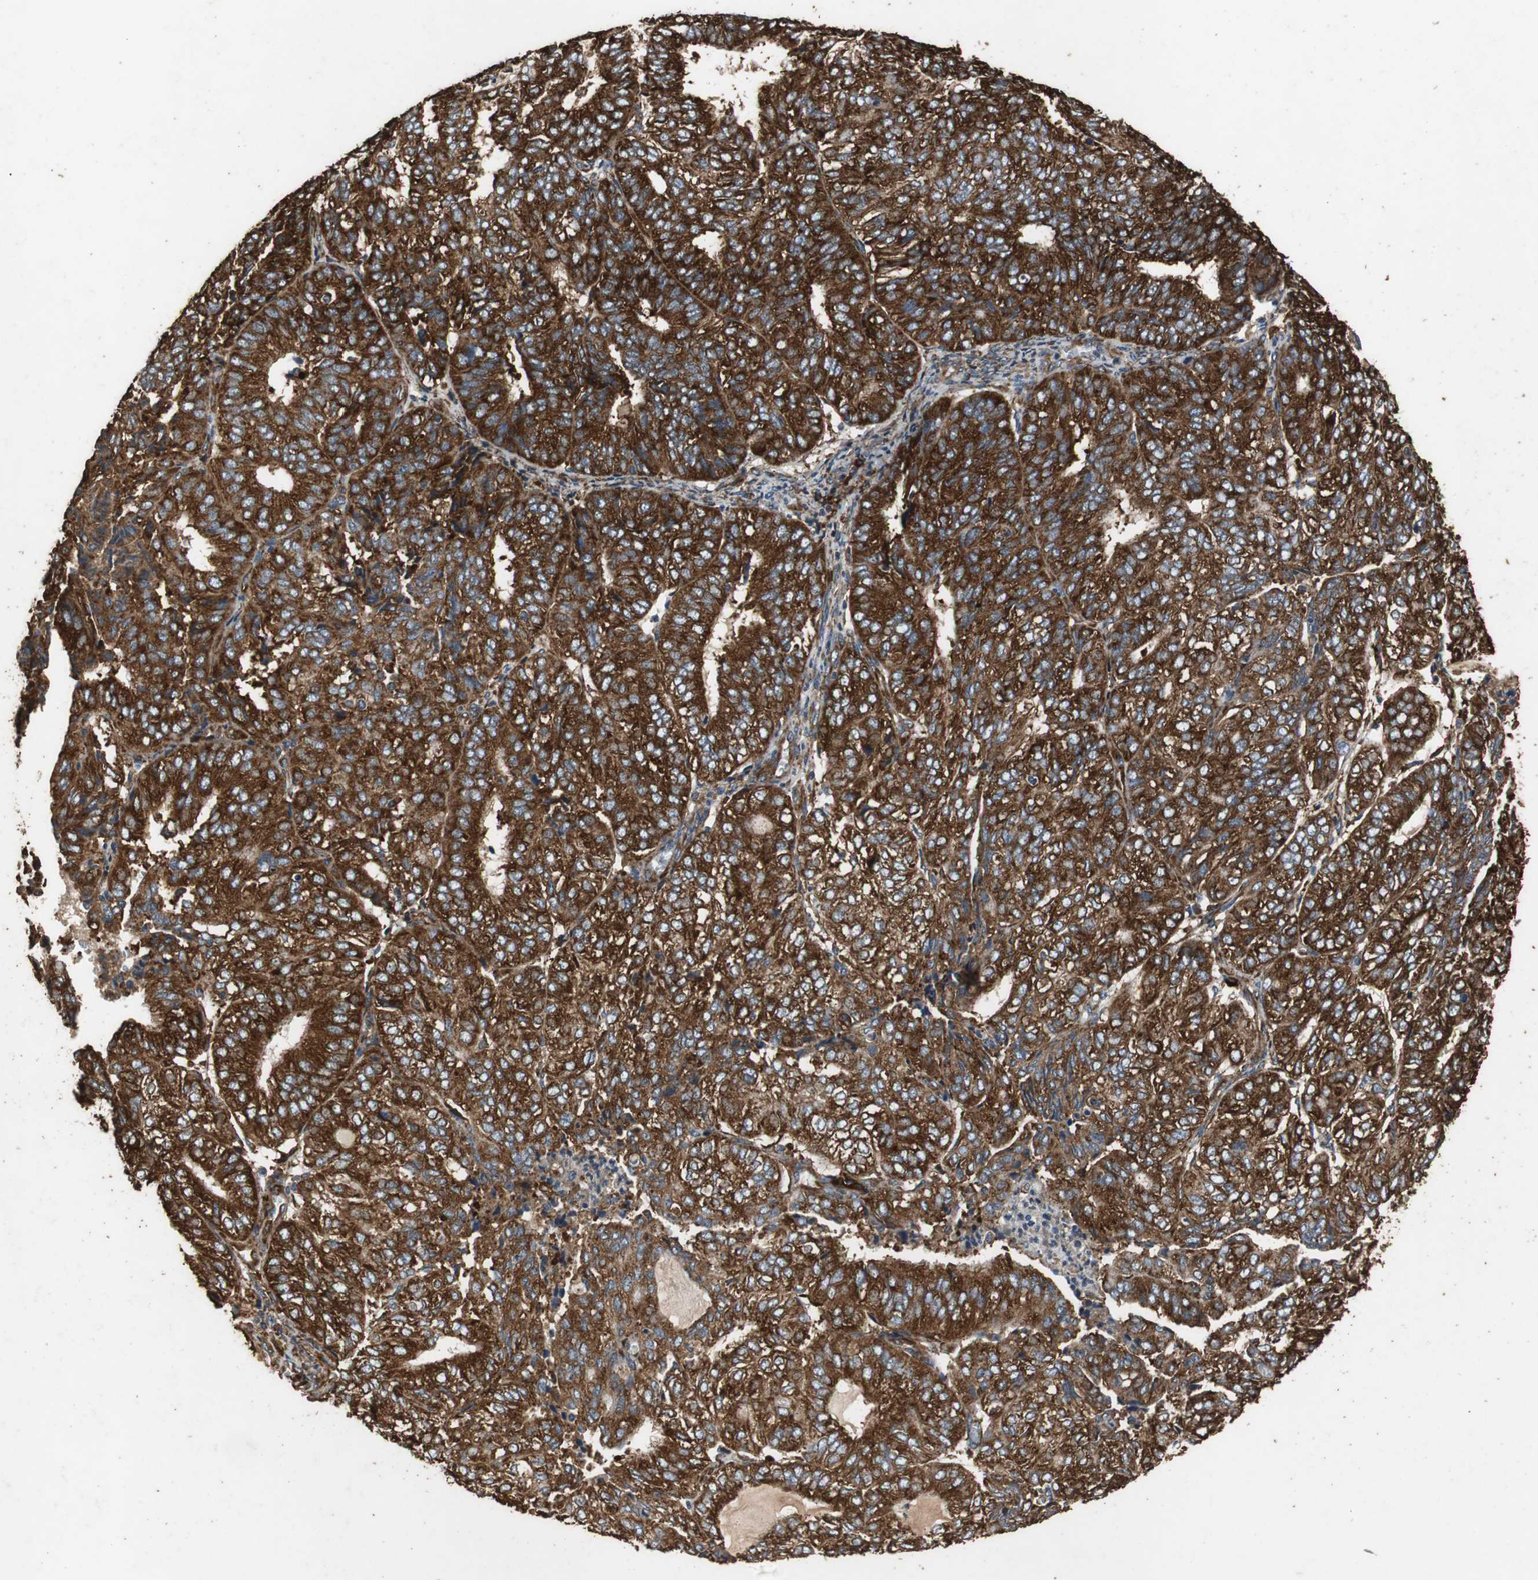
{"staining": {"intensity": "strong", "quantity": ">75%", "location": "cytoplasmic/membranous"}, "tissue": "endometrial cancer", "cell_type": "Tumor cells", "image_type": "cancer", "snomed": [{"axis": "morphology", "description": "Adenocarcinoma, NOS"}, {"axis": "topography", "description": "Uterus"}], "caption": "DAB immunohistochemical staining of adenocarcinoma (endometrial) demonstrates strong cytoplasmic/membranous protein positivity in approximately >75% of tumor cells.", "gene": "NAA10", "patient": {"sex": "female", "age": 60}}